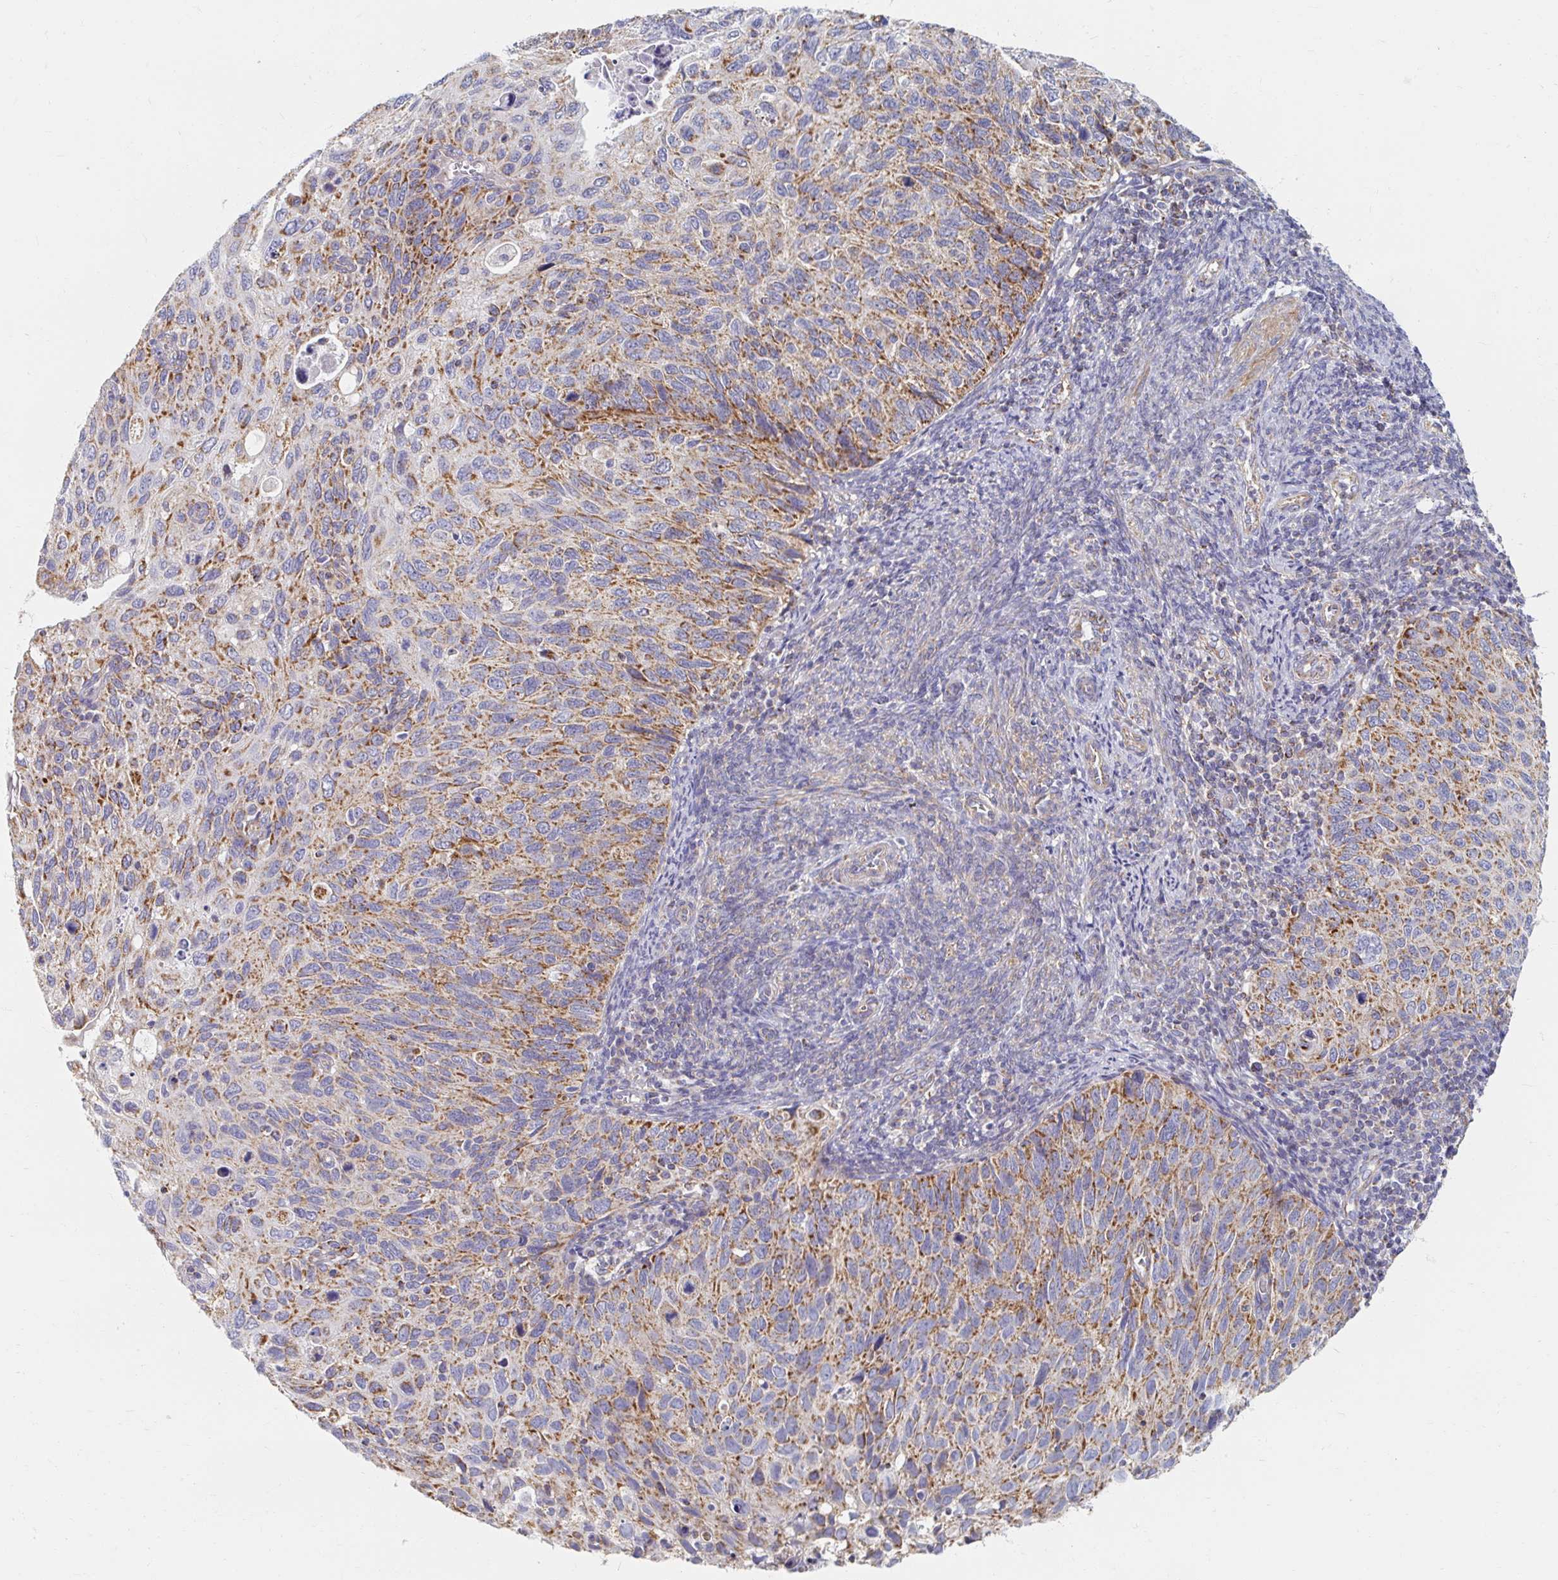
{"staining": {"intensity": "moderate", "quantity": ">75%", "location": "cytoplasmic/membranous"}, "tissue": "cervical cancer", "cell_type": "Tumor cells", "image_type": "cancer", "snomed": [{"axis": "morphology", "description": "Squamous cell carcinoma, NOS"}, {"axis": "topography", "description": "Cervix"}], "caption": "A histopathology image showing moderate cytoplasmic/membranous expression in approximately >75% of tumor cells in cervical squamous cell carcinoma, as visualized by brown immunohistochemical staining.", "gene": "MAVS", "patient": {"sex": "female", "age": 70}}